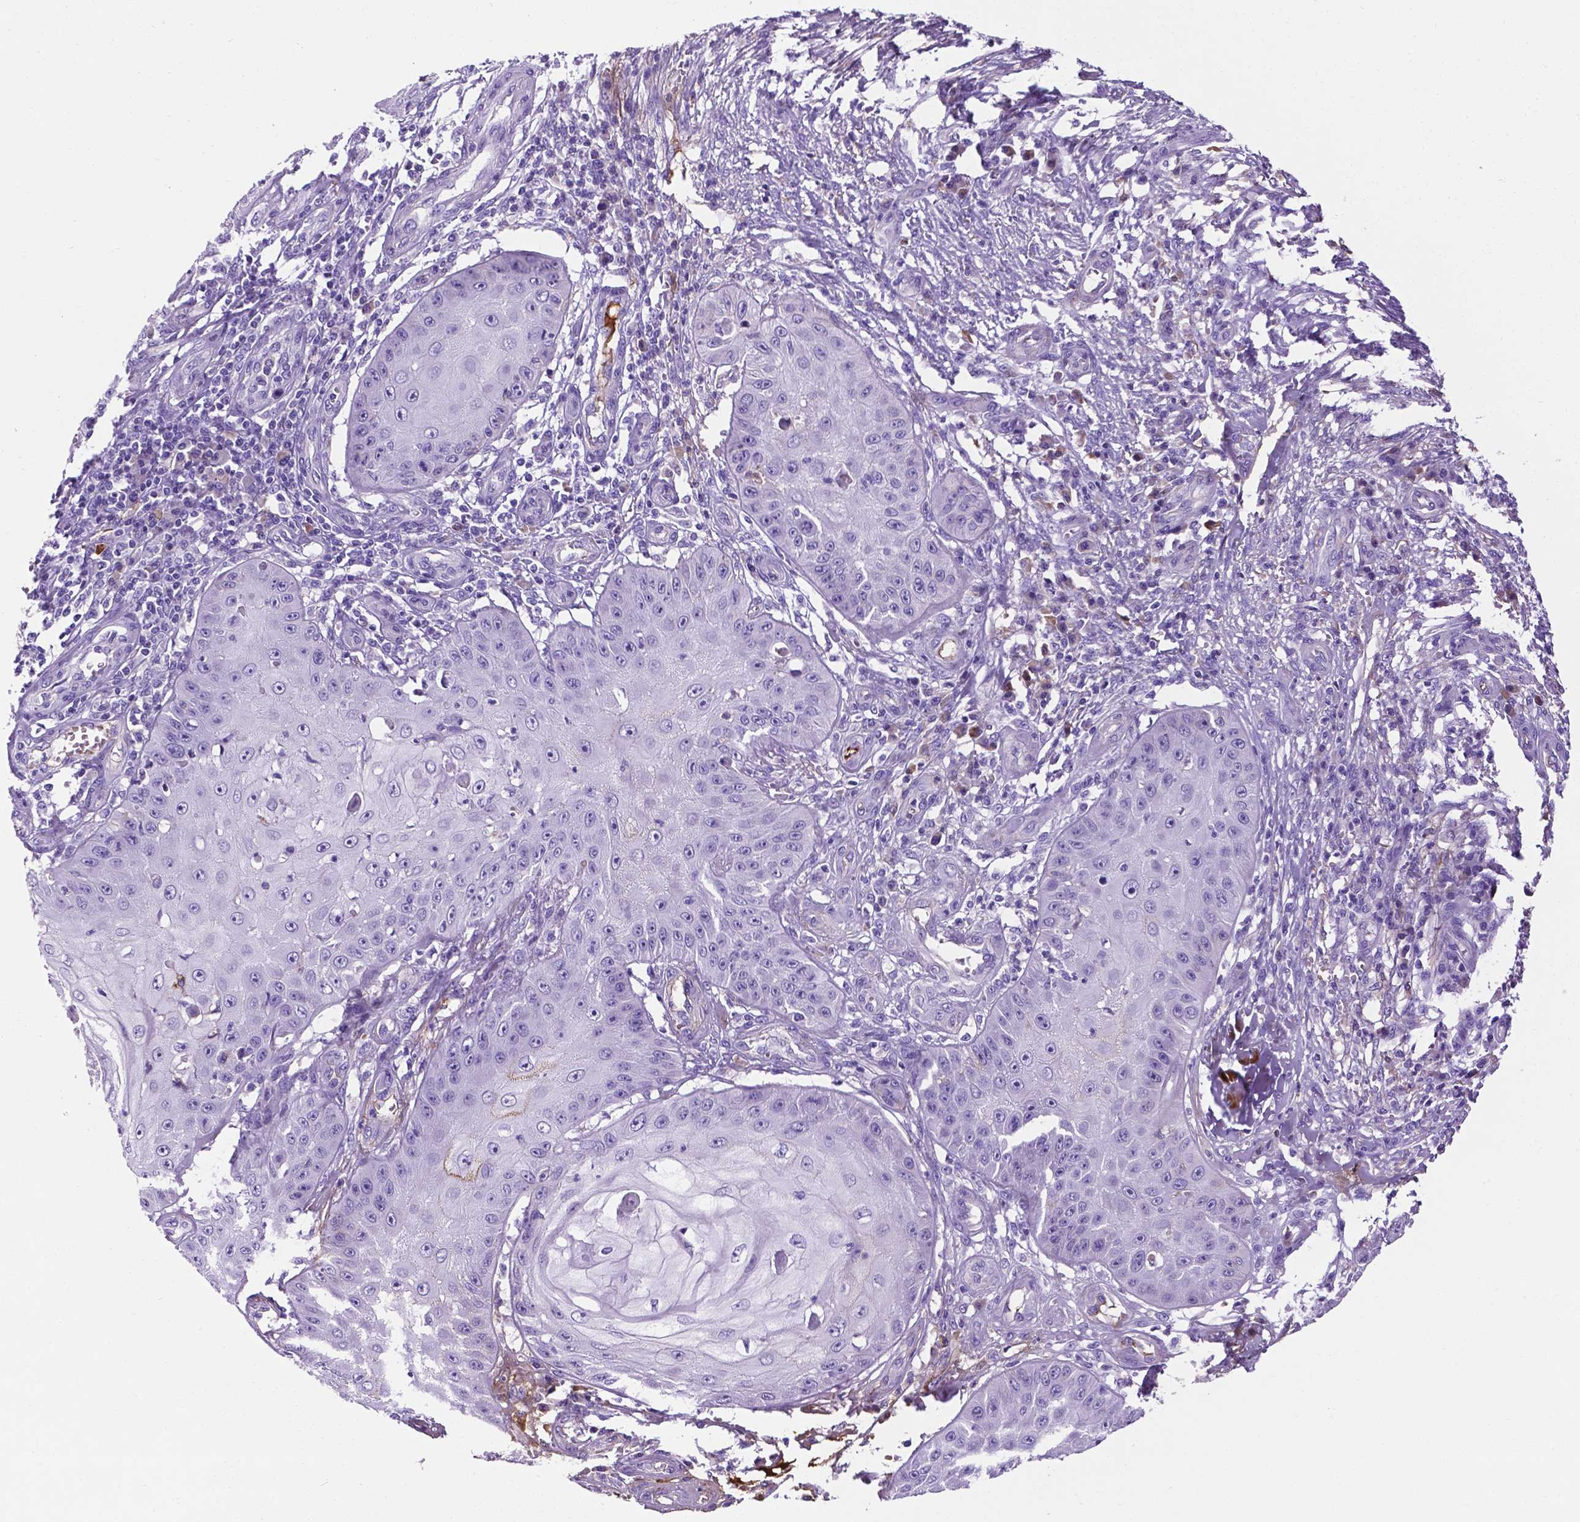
{"staining": {"intensity": "negative", "quantity": "none", "location": "none"}, "tissue": "skin cancer", "cell_type": "Tumor cells", "image_type": "cancer", "snomed": [{"axis": "morphology", "description": "Squamous cell carcinoma, NOS"}, {"axis": "topography", "description": "Skin"}], "caption": "This is an IHC image of human skin squamous cell carcinoma. There is no expression in tumor cells.", "gene": "APOE", "patient": {"sex": "male", "age": 70}}